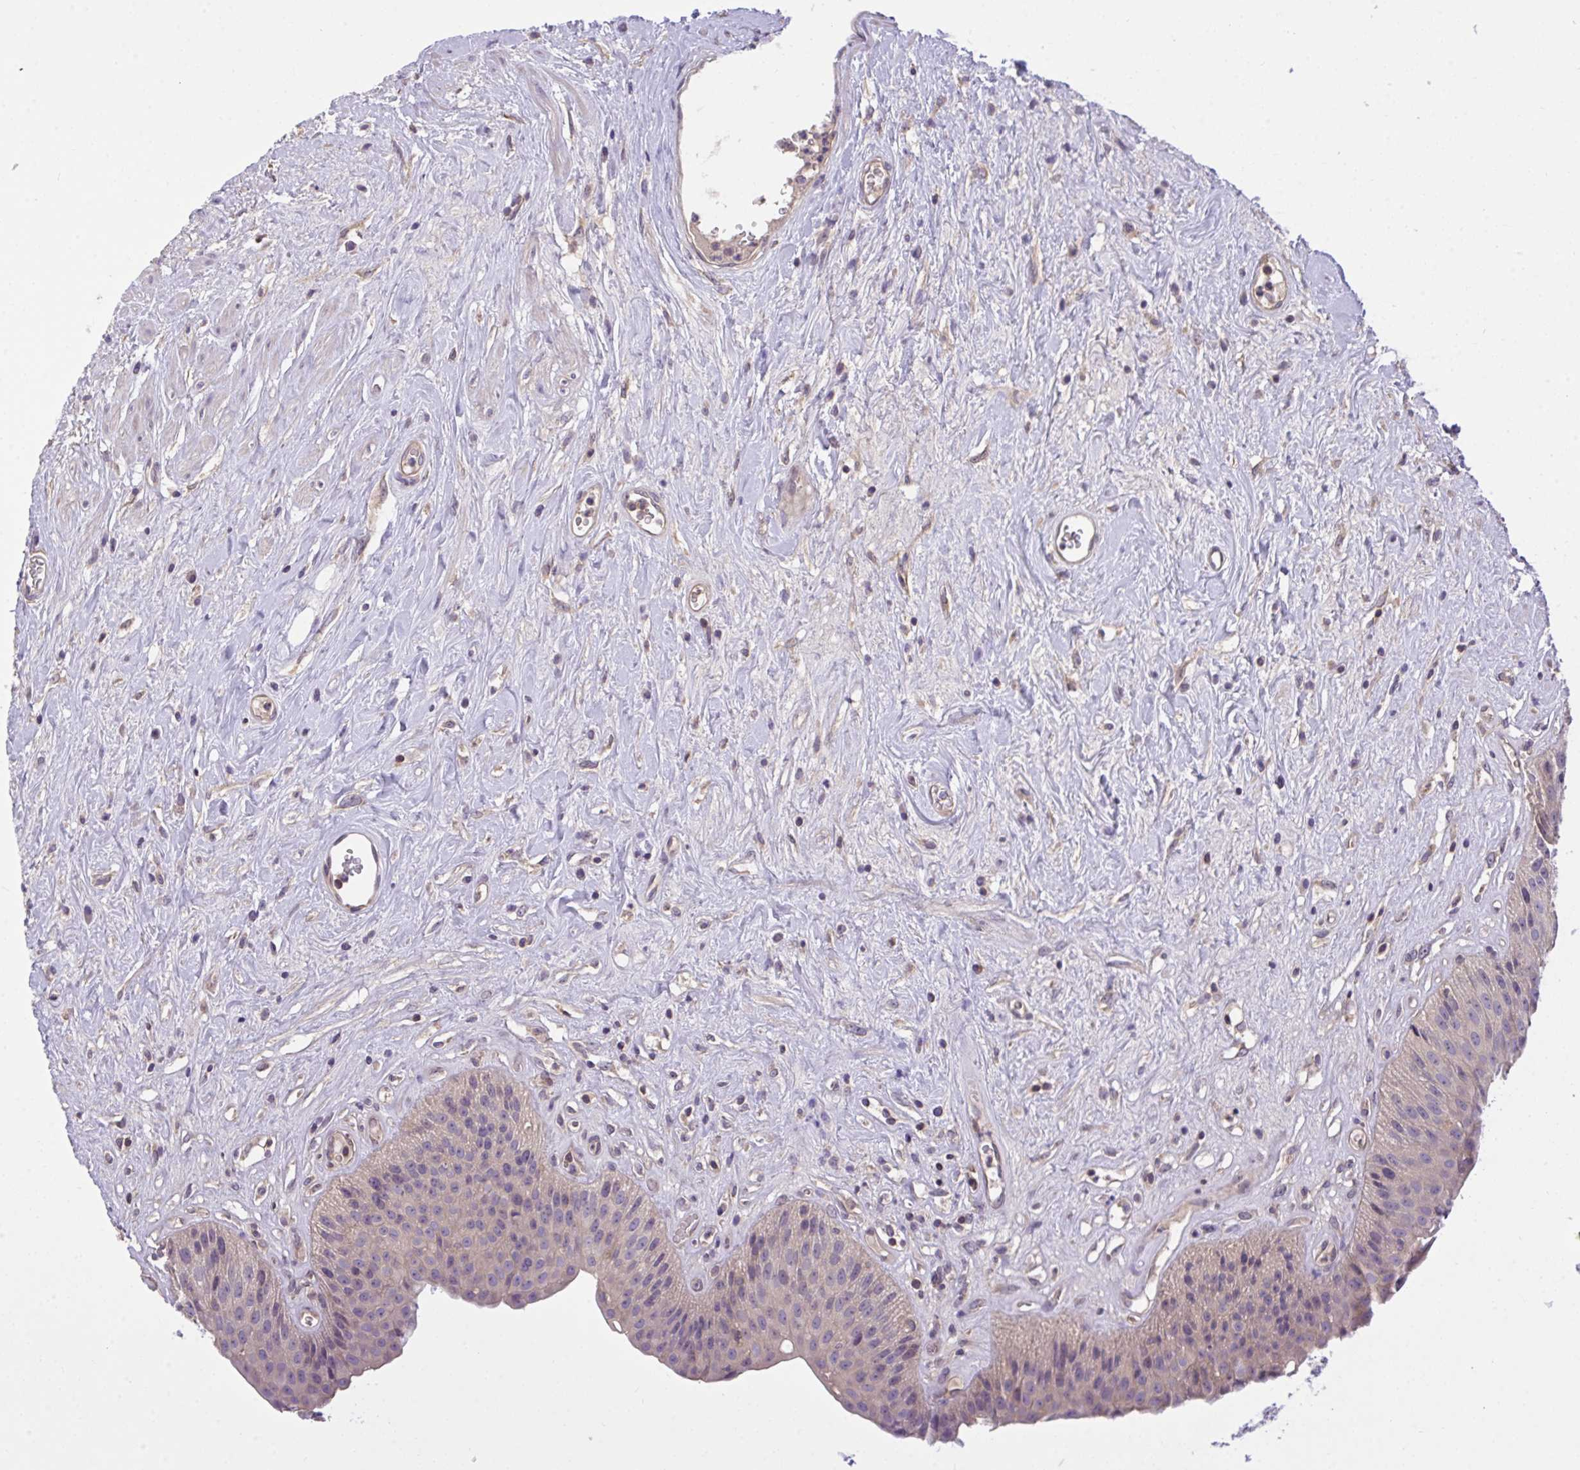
{"staining": {"intensity": "weak", "quantity": "25%-75%", "location": "cytoplasmic/membranous"}, "tissue": "urinary bladder", "cell_type": "Urothelial cells", "image_type": "normal", "snomed": [{"axis": "morphology", "description": "Normal tissue, NOS"}, {"axis": "topography", "description": "Urinary bladder"}], "caption": "Normal urinary bladder shows weak cytoplasmic/membranous staining in about 25%-75% of urothelial cells, visualized by immunohistochemistry.", "gene": "TLN2", "patient": {"sex": "female", "age": 56}}